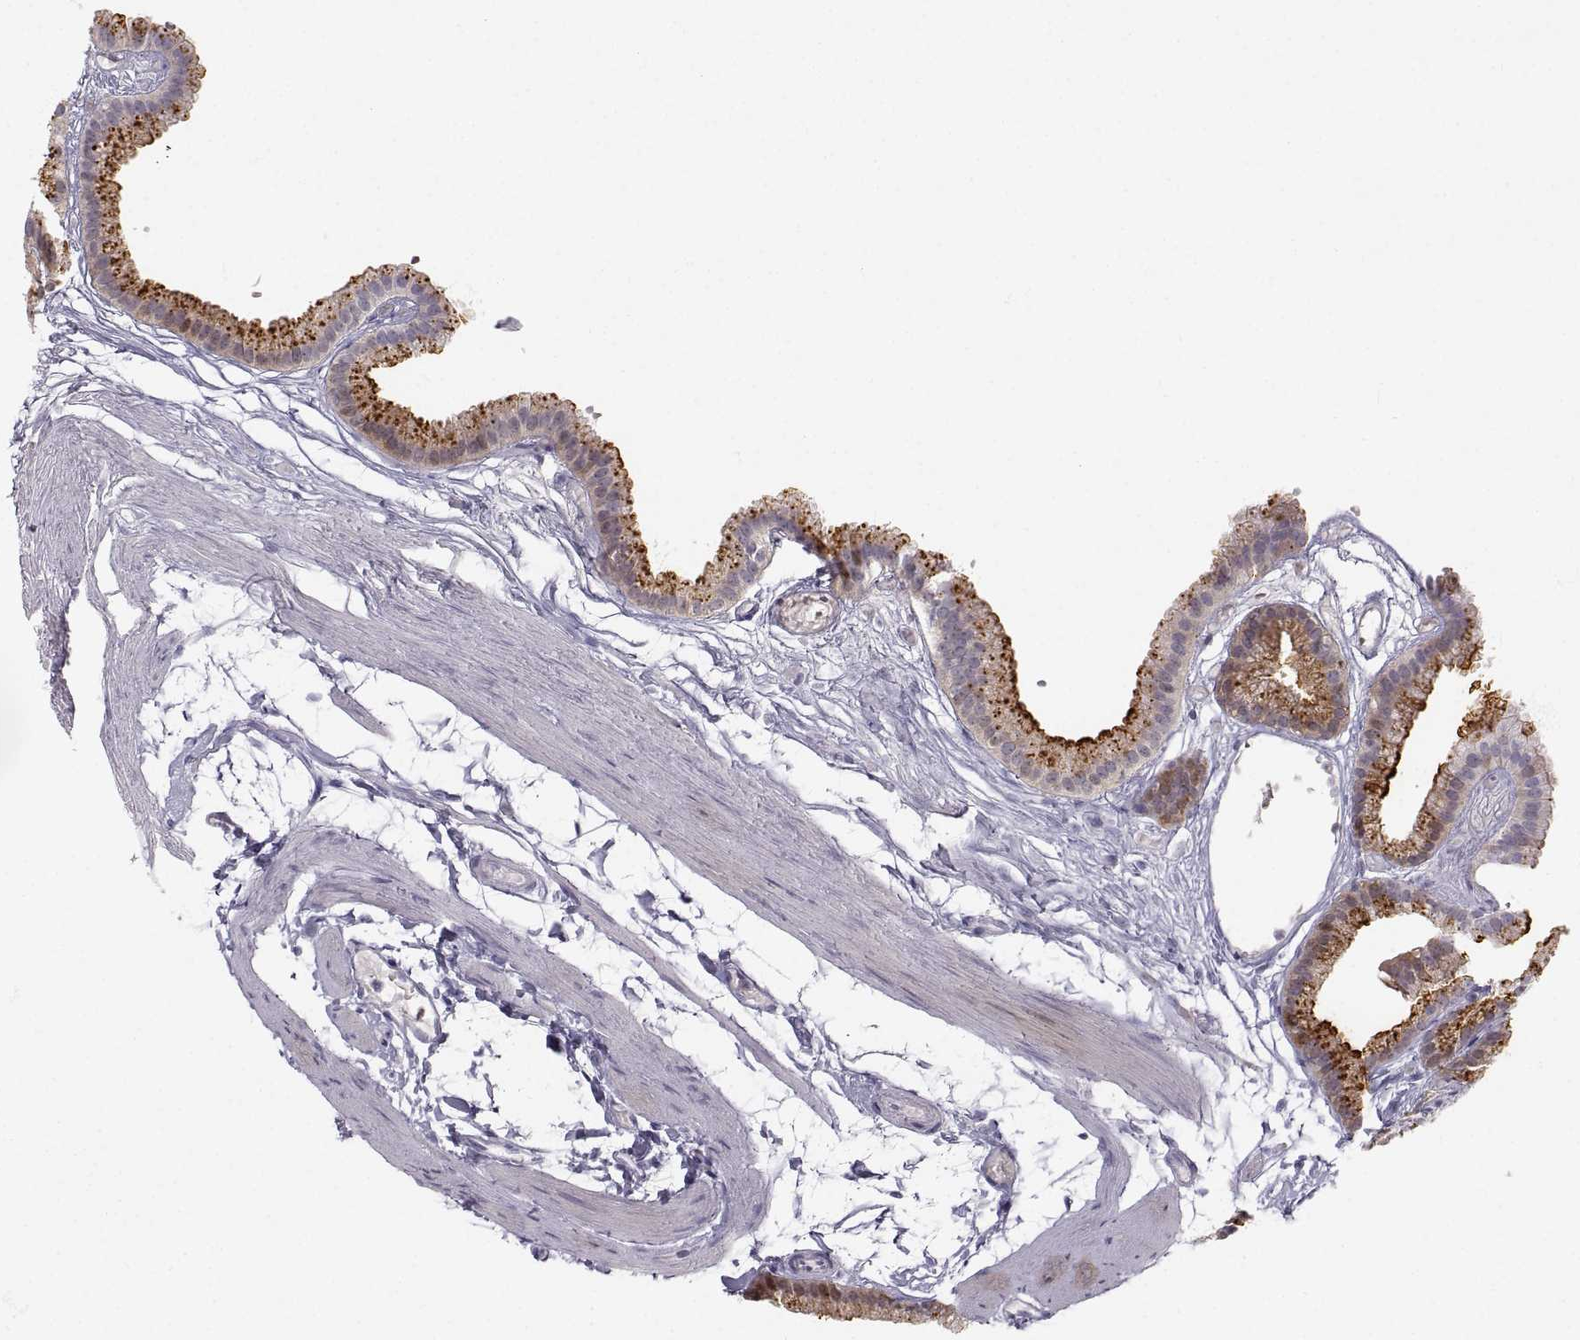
{"staining": {"intensity": "moderate", "quantity": "<25%", "location": "cytoplasmic/membranous"}, "tissue": "gallbladder", "cell_type": "Glandular cells", "image_type": "normal", "snomed": [{"axis": "morphology", "description": "Normal tissue, NOS"}, {"axis": "topography", "description": "Gallbladder"}], "caption": "The immunohistochemical stain labels moderate cytoplasmic/membranous expression in glandular cells of unremarkable gallbladder. Immunohistochemistry stains the protein of interest in brown and the nuclei are stained blue.", "gene": "ZNF185", "patient": {"sex": "female", "age": 45}}